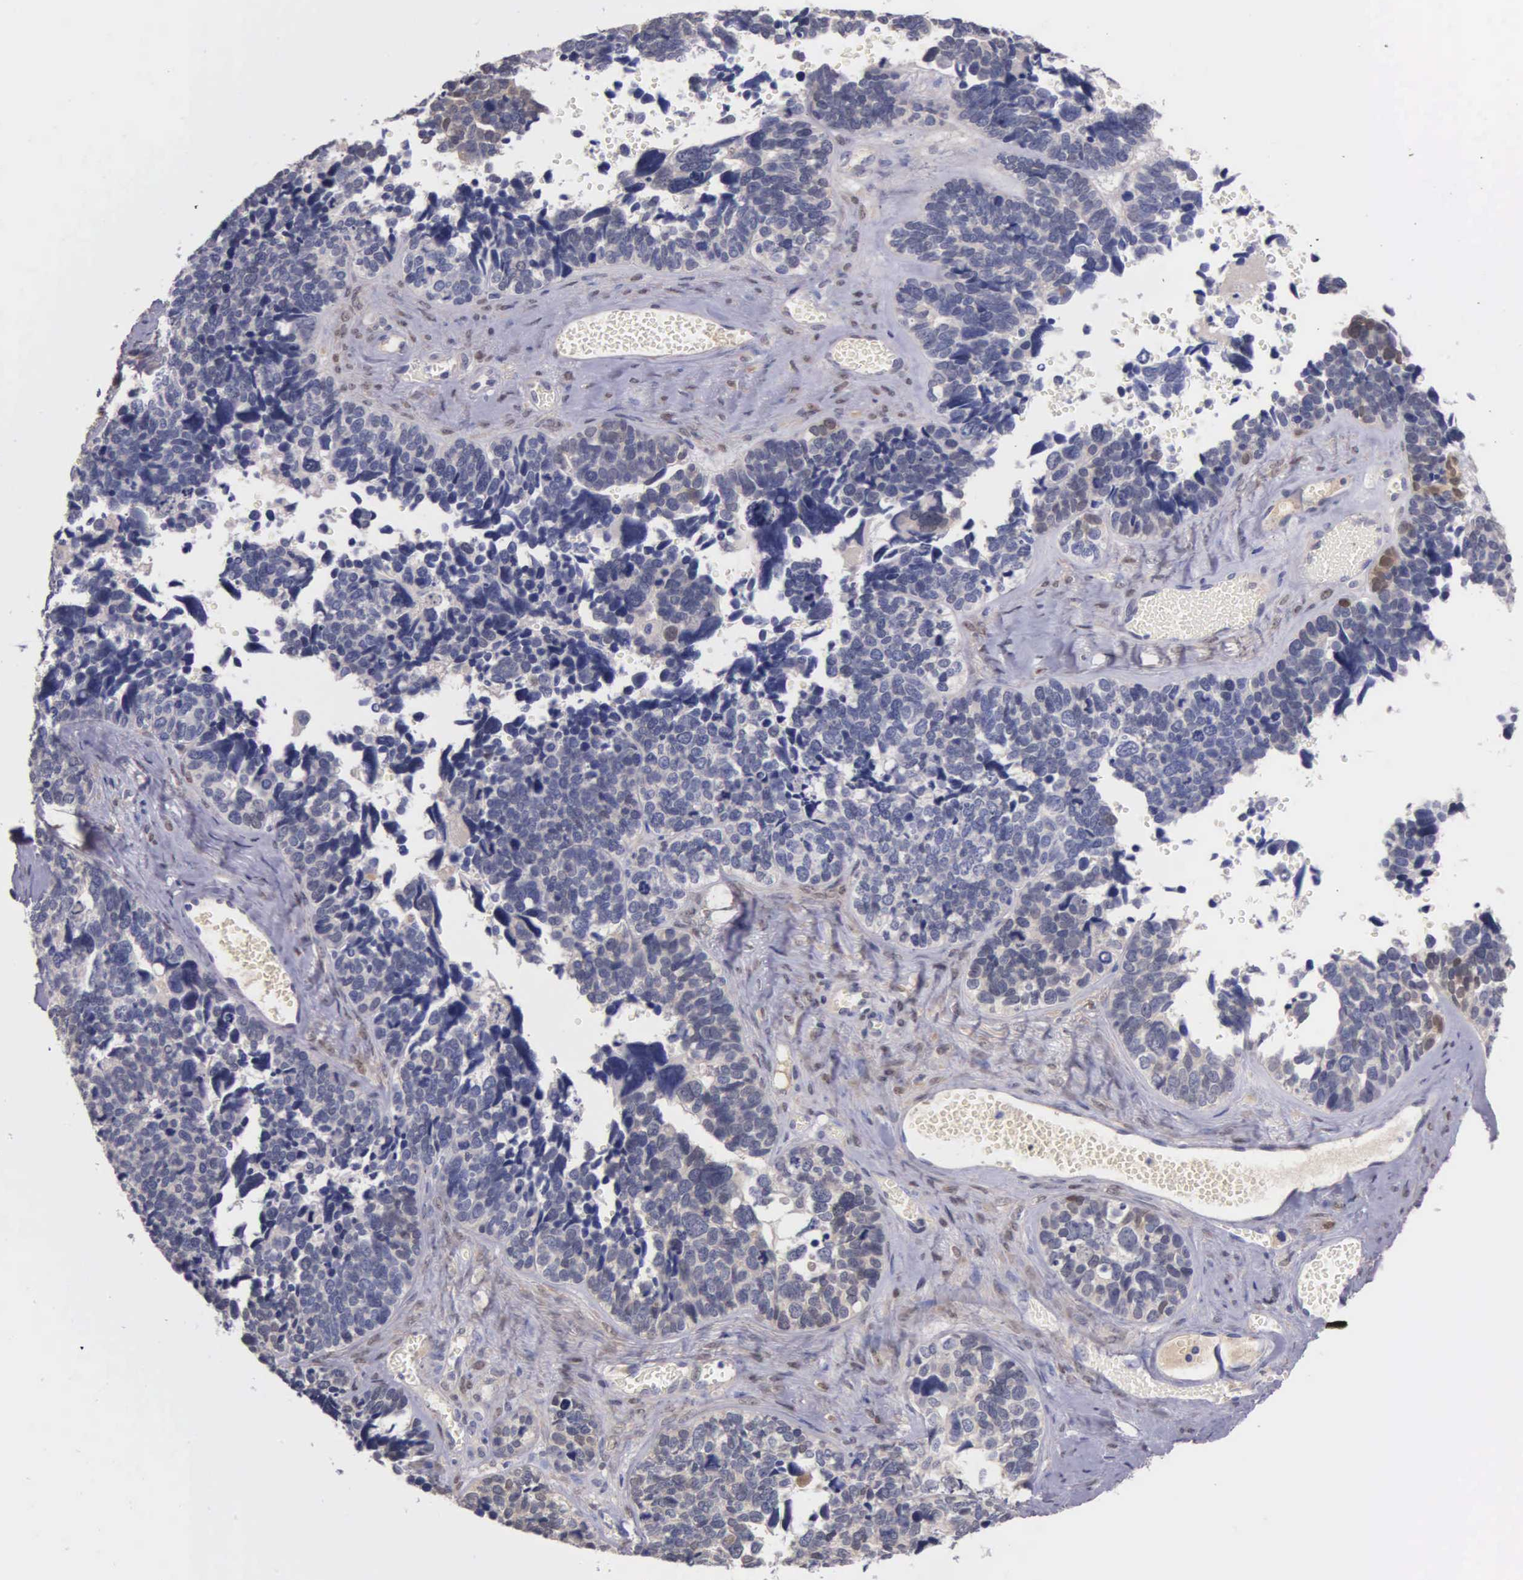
{"staining": {"intensity": "negative", "quantity": "none", "location": "none"}, "tissue": "ovarian cancer", "cell_type": "Tumor cells", "image_type": "cancer", "snomed": [{"axis": "morphology", "description": "Cystadenocarcinoma, serous, NOS"}, {"axis": "topography", "description": "Ovary"}], "caption": "Ovarian serous cystadenocarcinoma was stained to show a protein in brown. There is no significant positivity in tumor cells.", "gene": "GSTT2", "patient": {"sex": "female", "age": 77}}